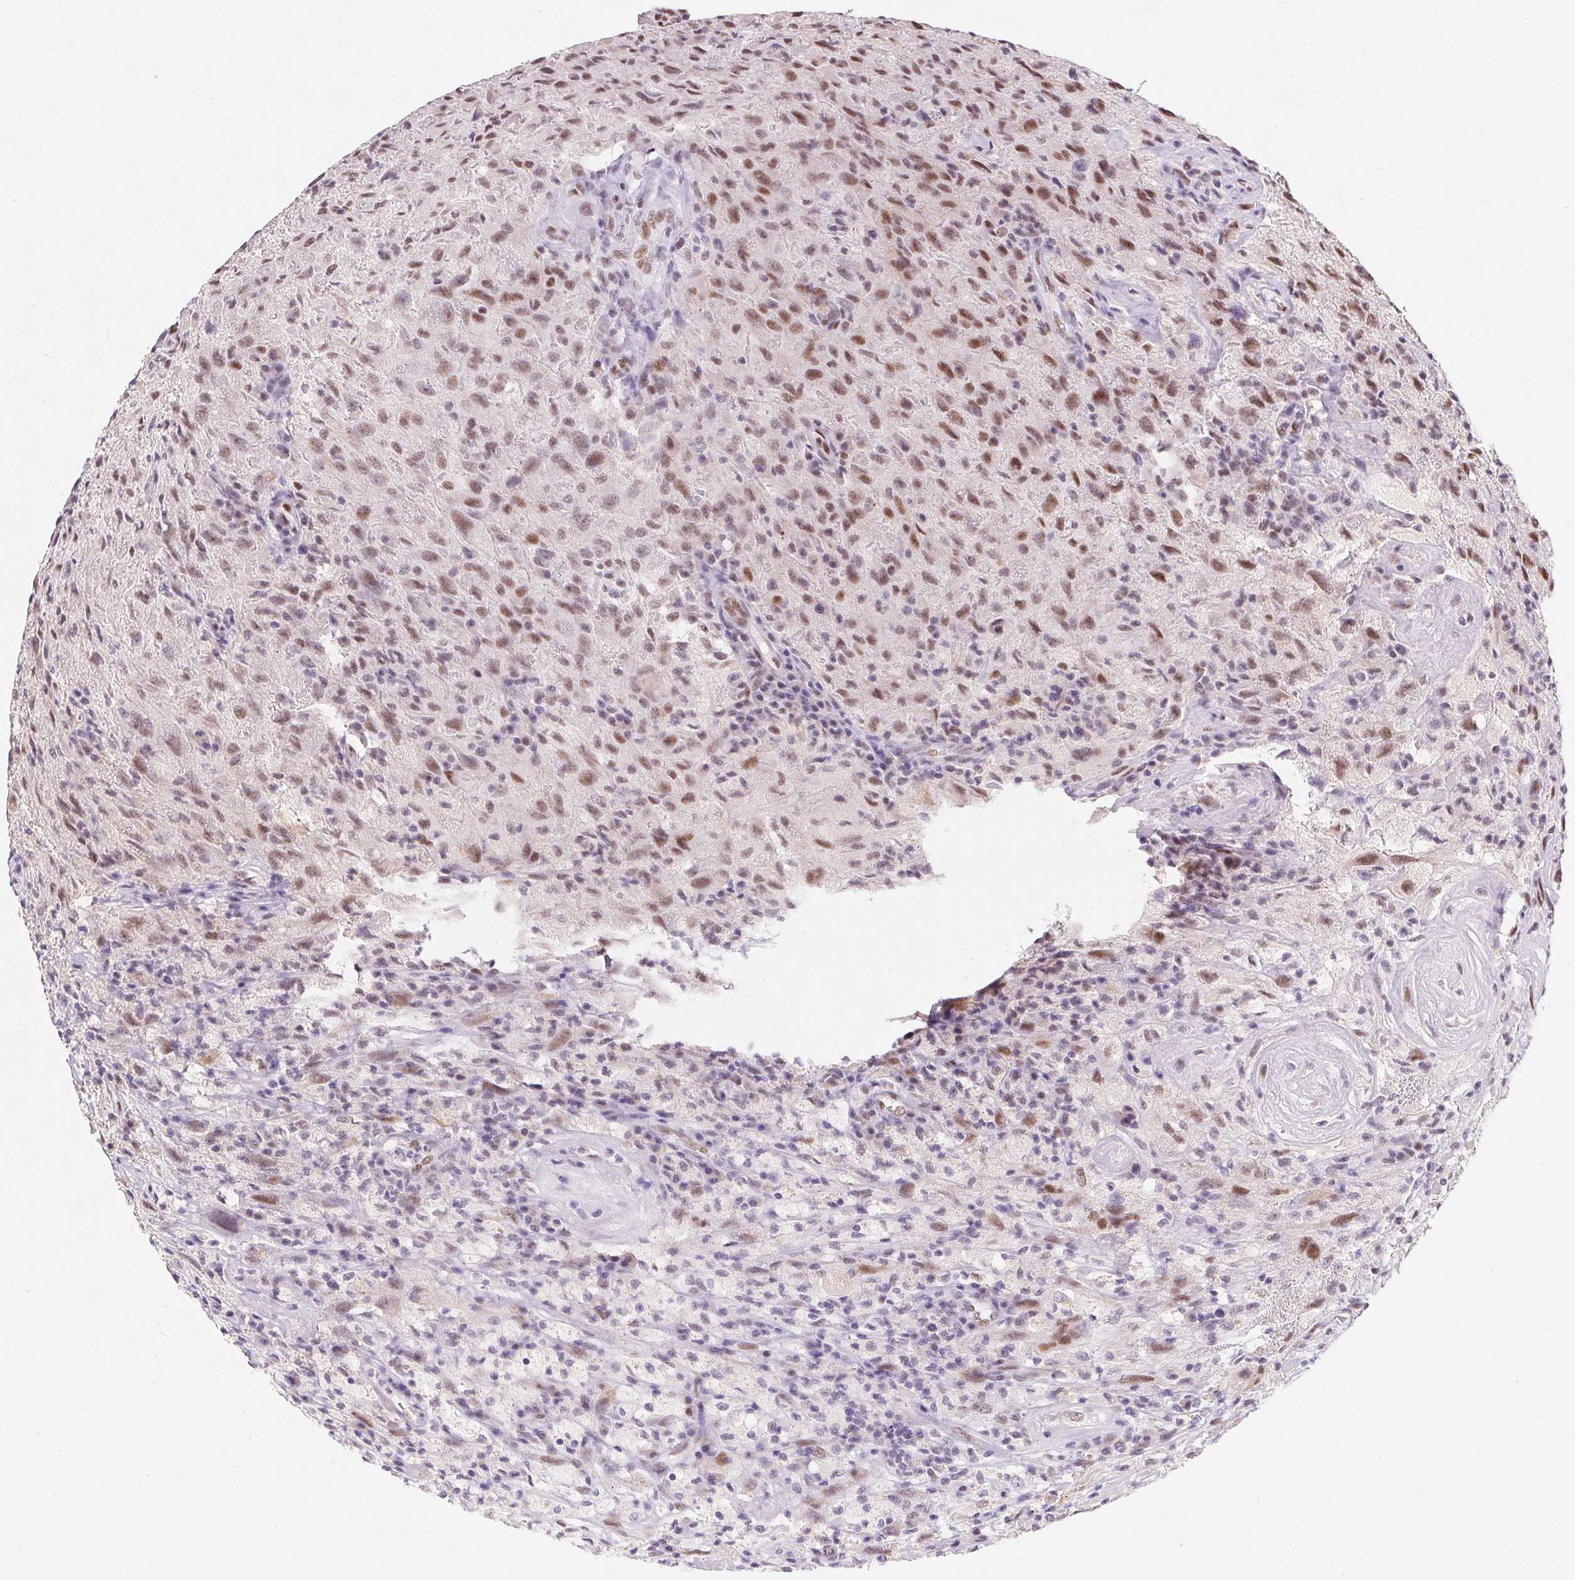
{"staining": {"intensity": "moderate", "quantity": "25%-75%", "location": "nuclear"}, "tissue": "glioma", "cell_type": "Tumor cells", "image_type": "cancer", "snomed": [{"axis": "morphology", "description": "Glioma, malignant, High grade"}, {"axis": "topography", "description": "Brain"}], "caption": "The micrograph demonstrates immunohistochemical staining of high-grade glioma (malignant). There is moderate nuclear expression is seen in approximately 25%-75% of tumor cells.", "gene": "DPPA5", "patient": {"sex": "male", "age": 68}}